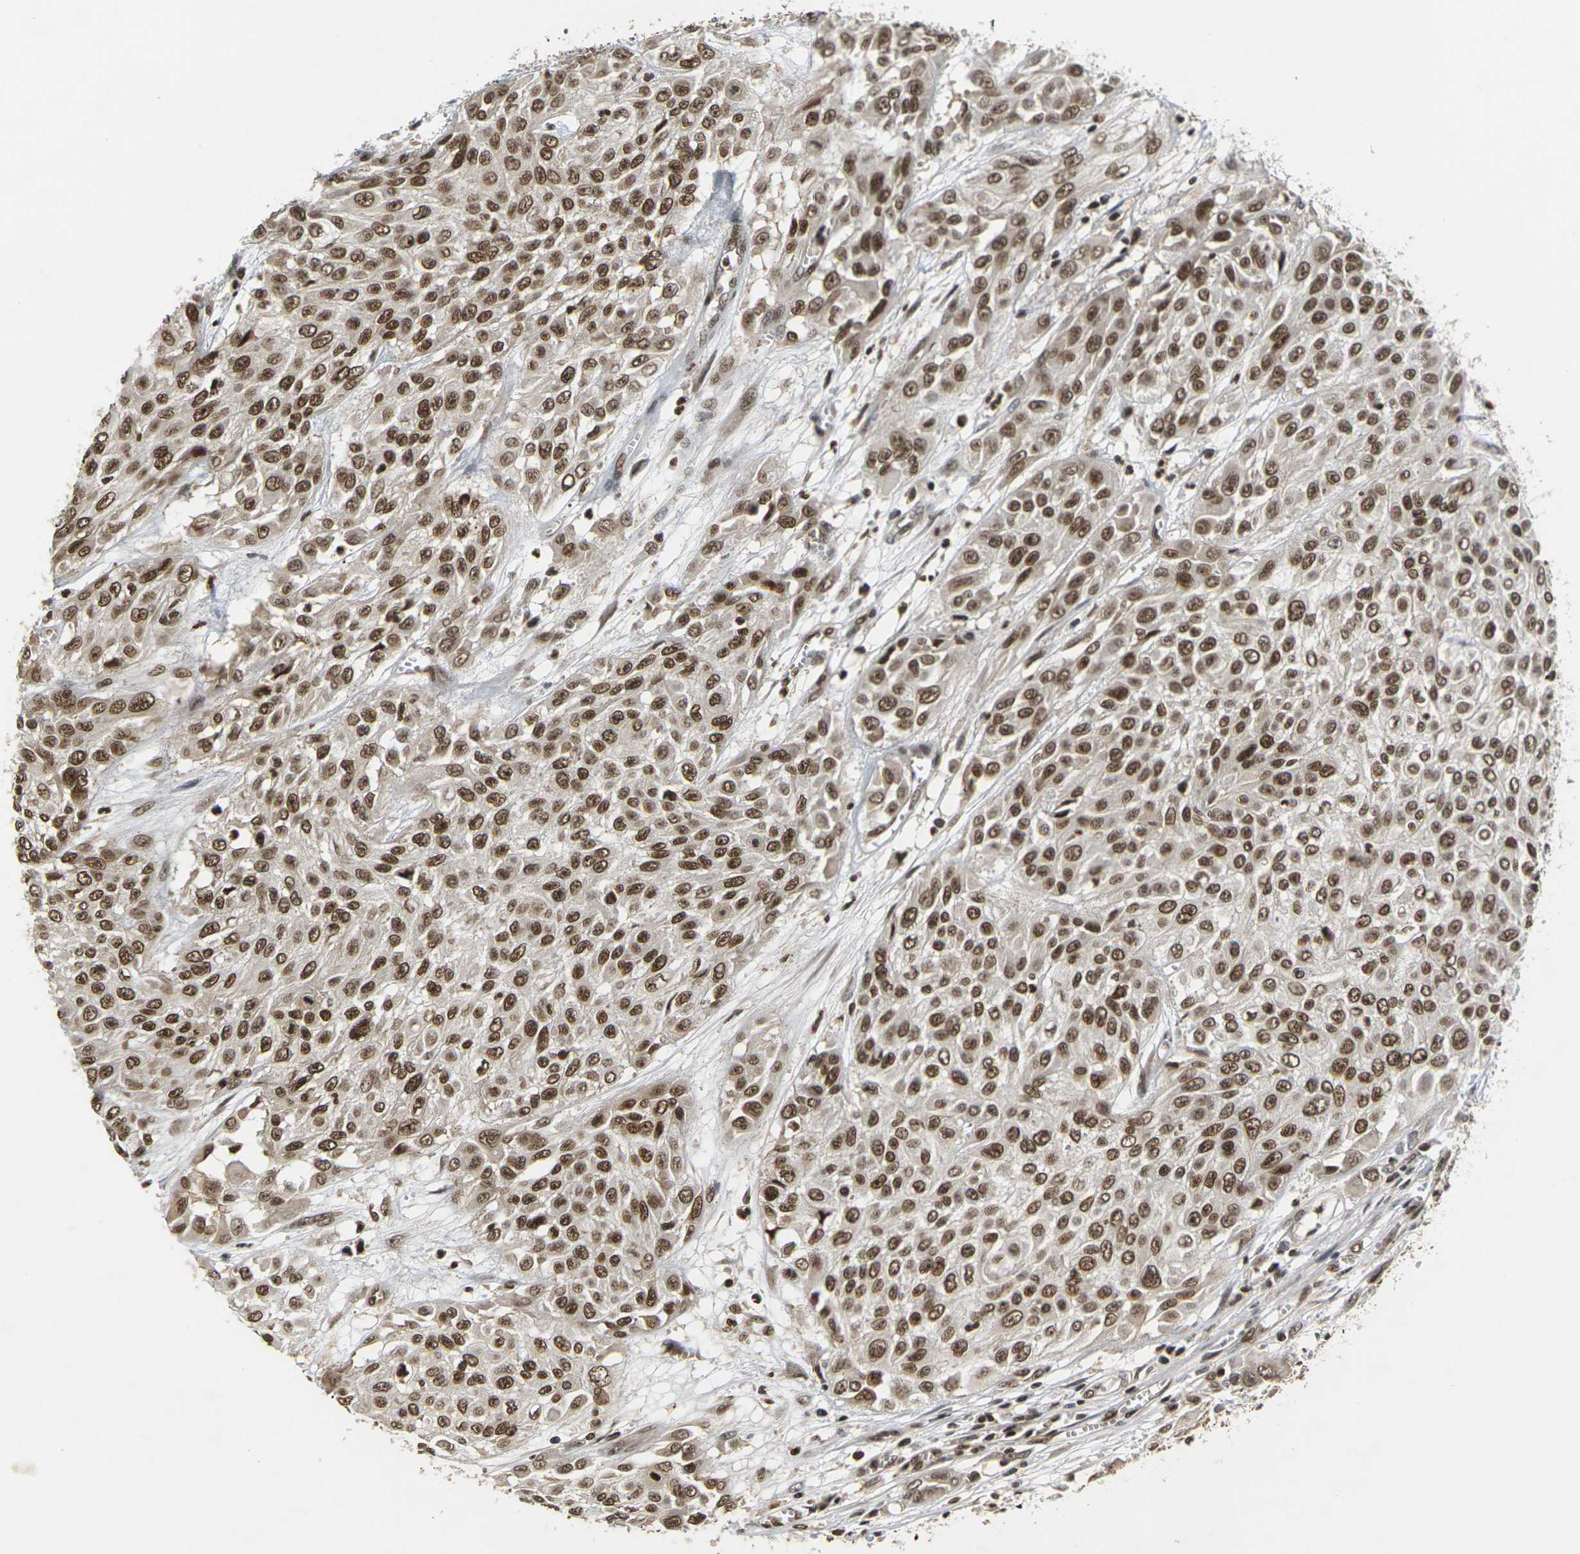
{"staining": {"intensity": "strong", "quantity": ">75%", "location": "nuclear"}, "tissue": "urothelial cancer", "cell_type": "Tumor cells", "image_type": "cancer", "snomed": [{"axis": "morphology", "description": "Urothelial carcinoma, High grade"}, {"axis": "topography", "description": "Urinary bladder"}], "caption": "A high amount of strong nuclear positivity is seen in approximately >75% of tumor cells in high-grade urothelial carcinoma tissue.", "gene": "NELFA", "patient": {"sex": "male", "age": 57}}